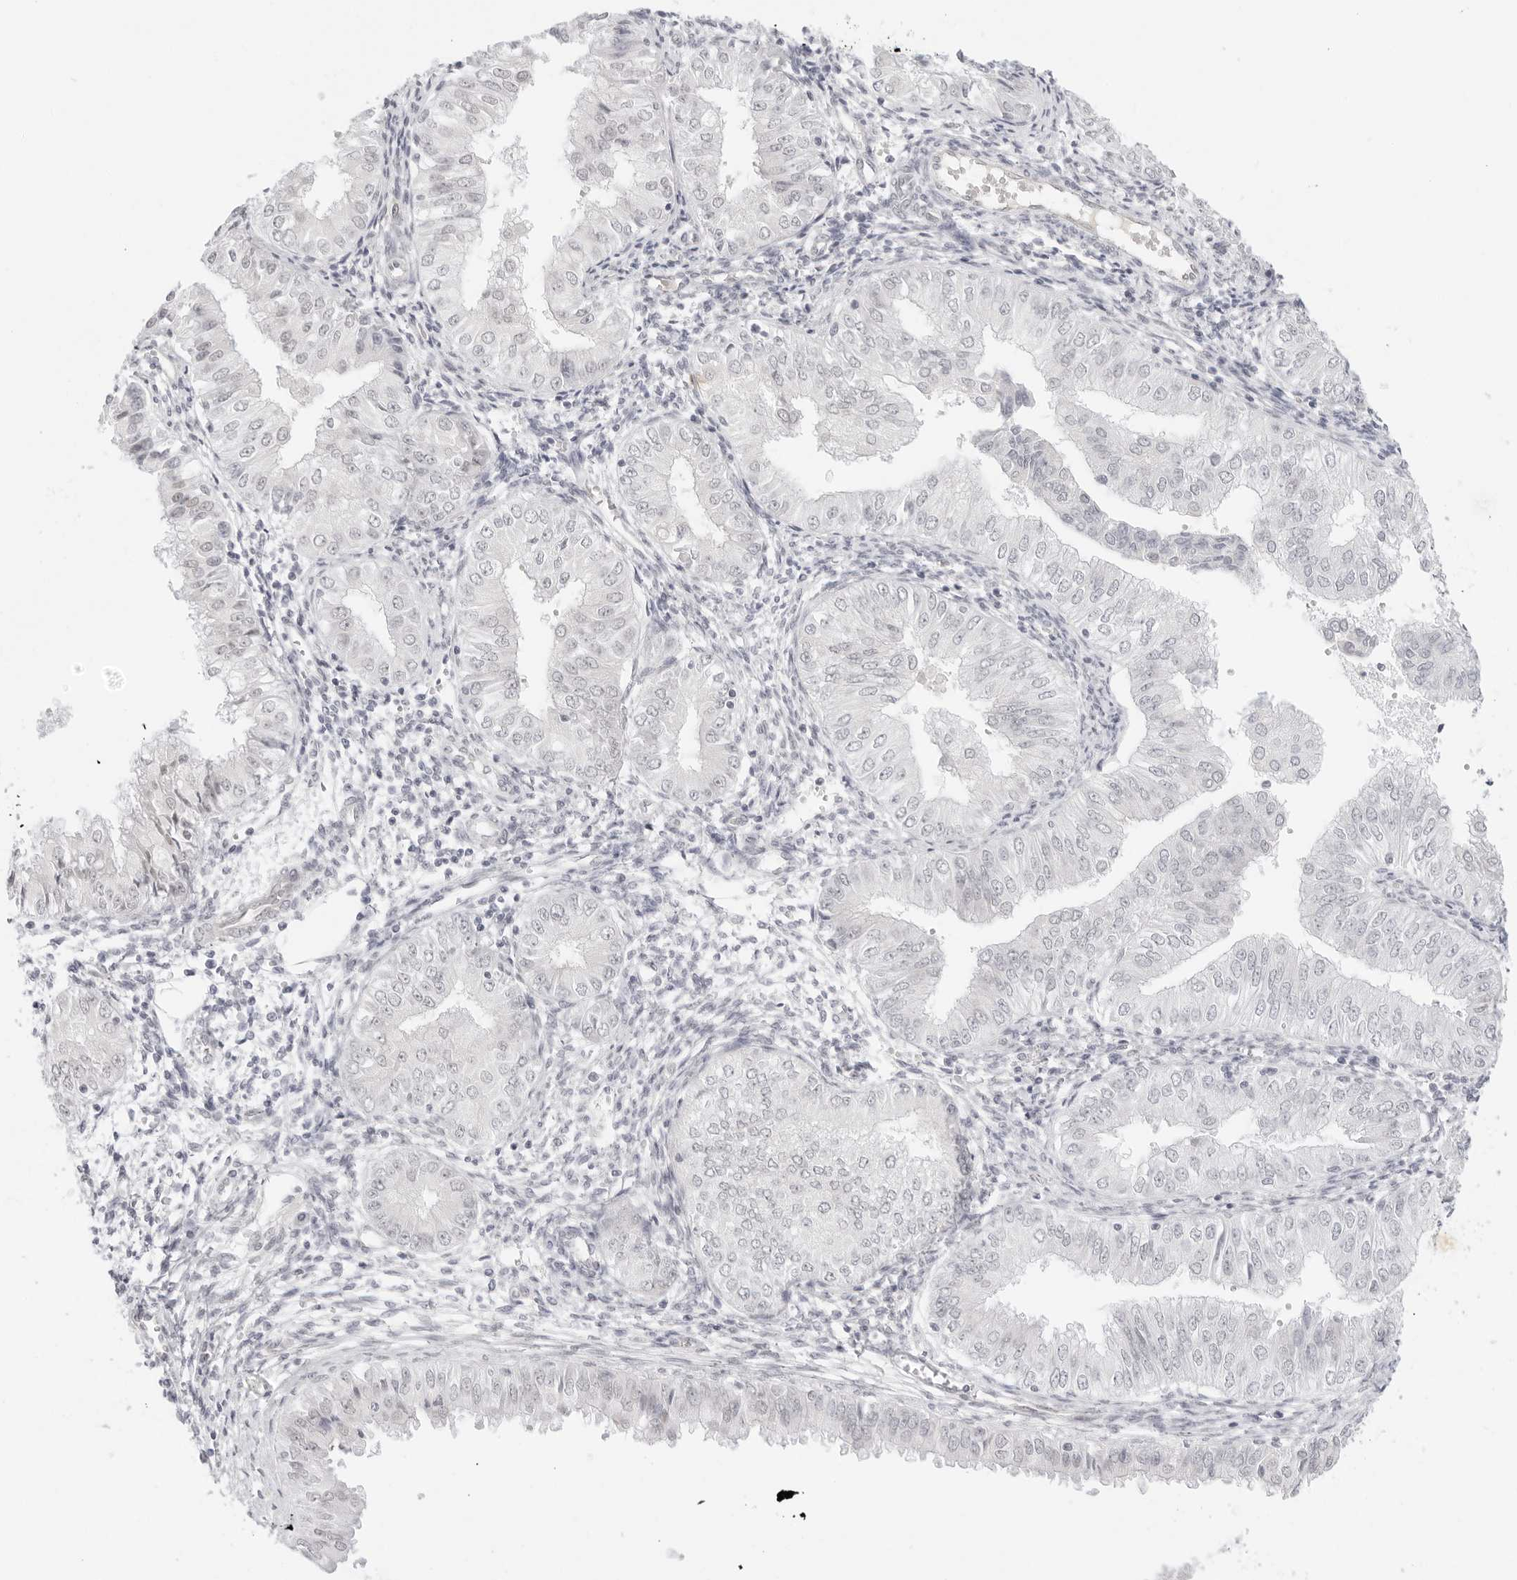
{"staining": {"intensity": "negative", "quantity": "none", "location": "none"}, "tissue": "endometrial cancer", "cell_type": "Tumor cells", "image_type": "cancer", "snomed": [{"axis": "morphology", "description": "Normal tissue, NOS"}, {"axis": "morphology", "description": "Adenocarcinoma, NOS"}, {"axis": "topography", "description": "Endometrium"}], "caption": "A high-resolution histopathology image shows immunohistochemistry staining of adenocarcinoma (endometrial), which displays no significant expression in tumor cells. (Stains: DAB (3,3'-diaminobenzidine) immunohistochemistry with hematoxylin counter stain, Microscopy: brightfield microscopy at high magnification).", "gene": "MED18", "patient": {"sex": "female", "age": 53}}